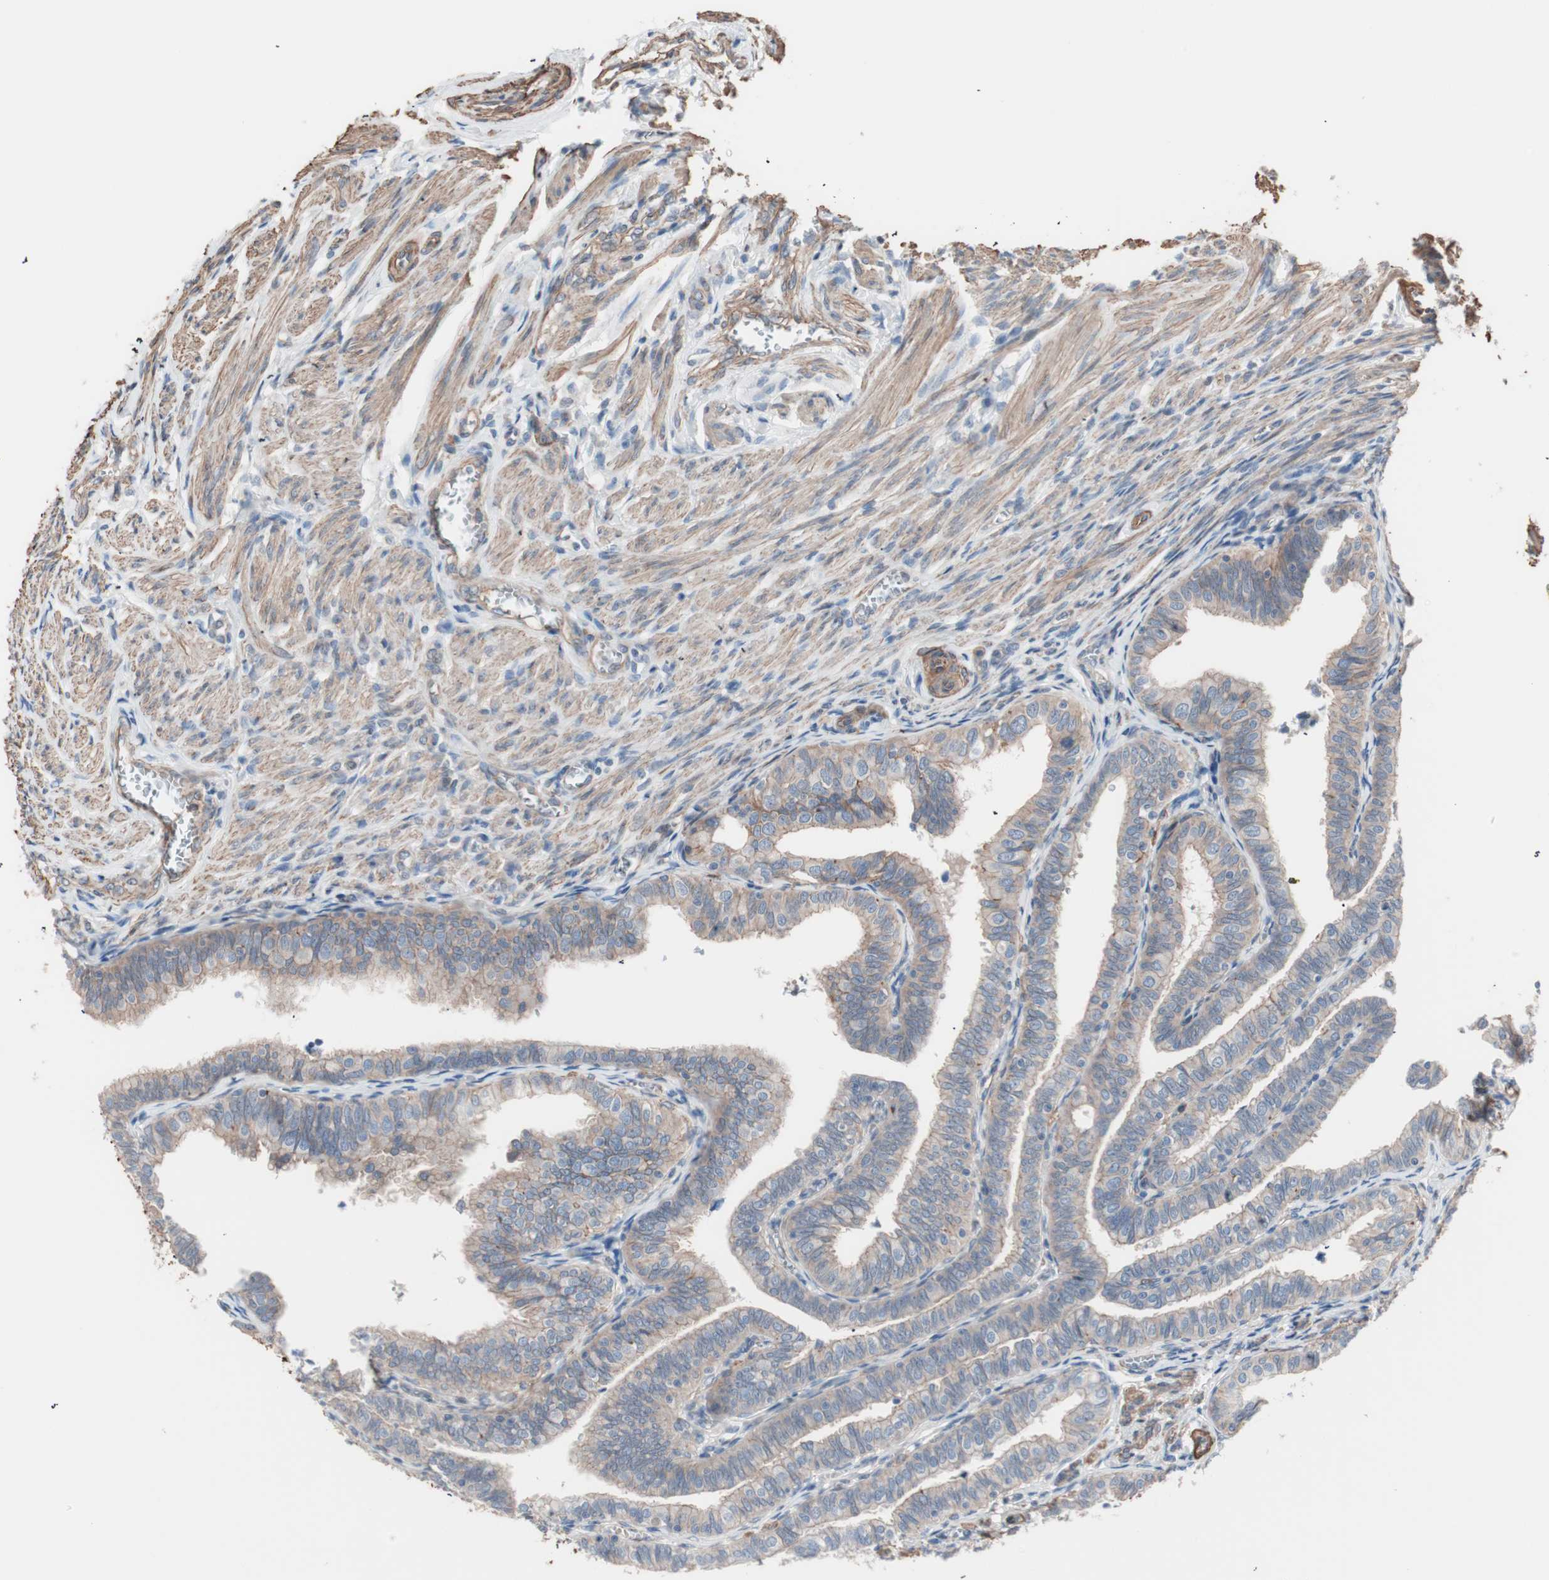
{"staining": {"intensity": "weak", "quantity": ">75%", "location": "cytoplasmic/membranous"}, "tissue": "fallopian tube", "cell_type": "Glandular cells", "image_type": "normal", "snomed": [{"axis": "morphology", "description": "Normal tissue, NOS"}, {"axis": "topography", "description": "Fallopian tube"}], "caption": "Immunohistochemistry (IHC) staining of unremarkable fallopian tube, which exhibits low levels of weak cytoplasmic/membranous expression in approximately >75% of glandular cells indicating weak cytoplasmic/membranous protein positivity. The staining was performed using DAB (3,3'-diaminobenzidine) (brown) for protein detection and nuclei were counterstained in hematoxylin (blue).", "gene": "ALG5", "patient": {"sex": "female", "age": 46}}